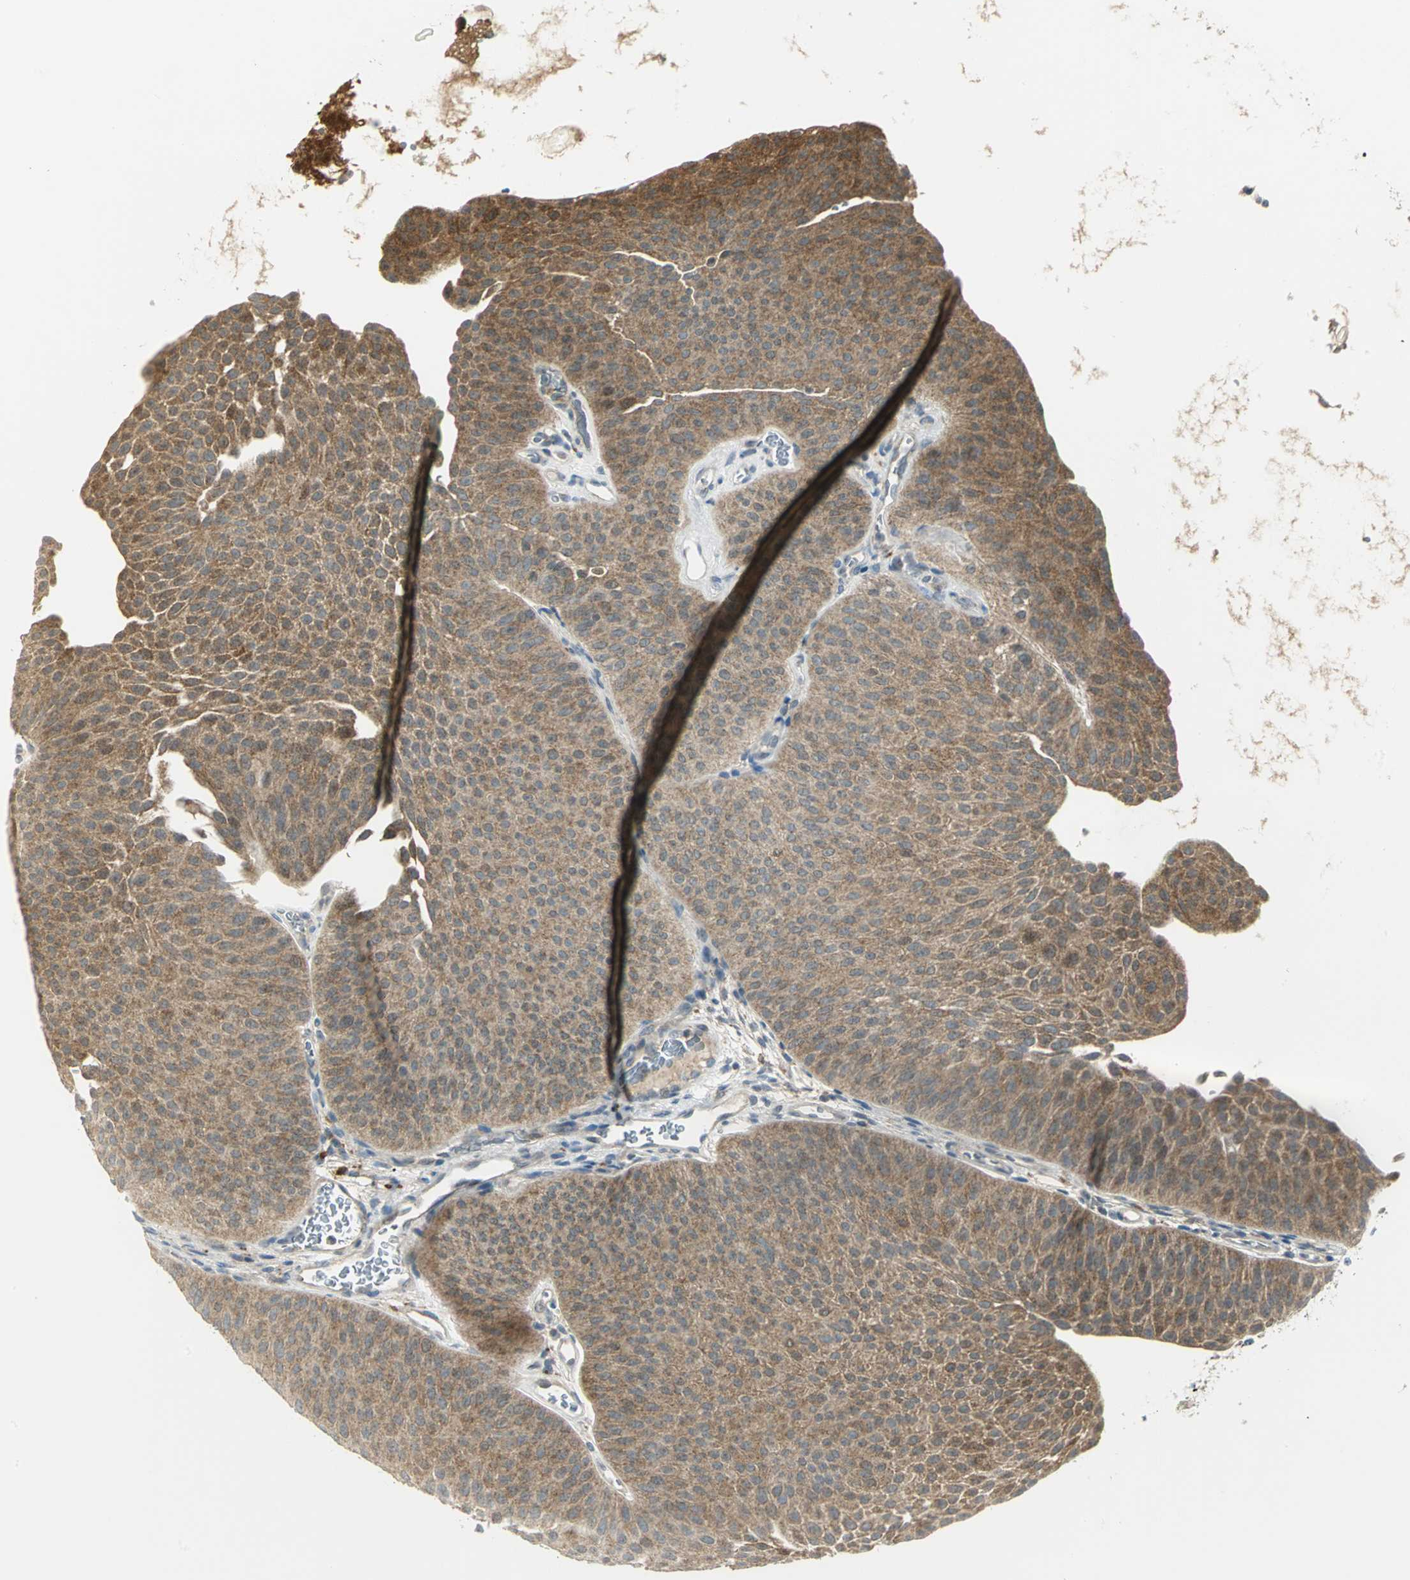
{"staining": {"intensity": "moderate", "quantity": ">75%", "location": "cytoplasmic/membranous"}, "tissue": "urothelial cancer", "cell_type": "Tumor cells", "image_type": "cancer", "snomed": [{"axis": "morphology", "description": "Urothelial carcinoma, Low grade"}, {"axis": "topography", "description": "Urinary bladder"}], "caption": "Human urothelial carcinoma (low-grade) stained for a protein (brown) exhibits moderate cytoplasmic/membranous positive expression in approximately >75% of tumor cells.", "gene": "MAPK8IP3", "patient": {"sex": "female", "age": 60}}